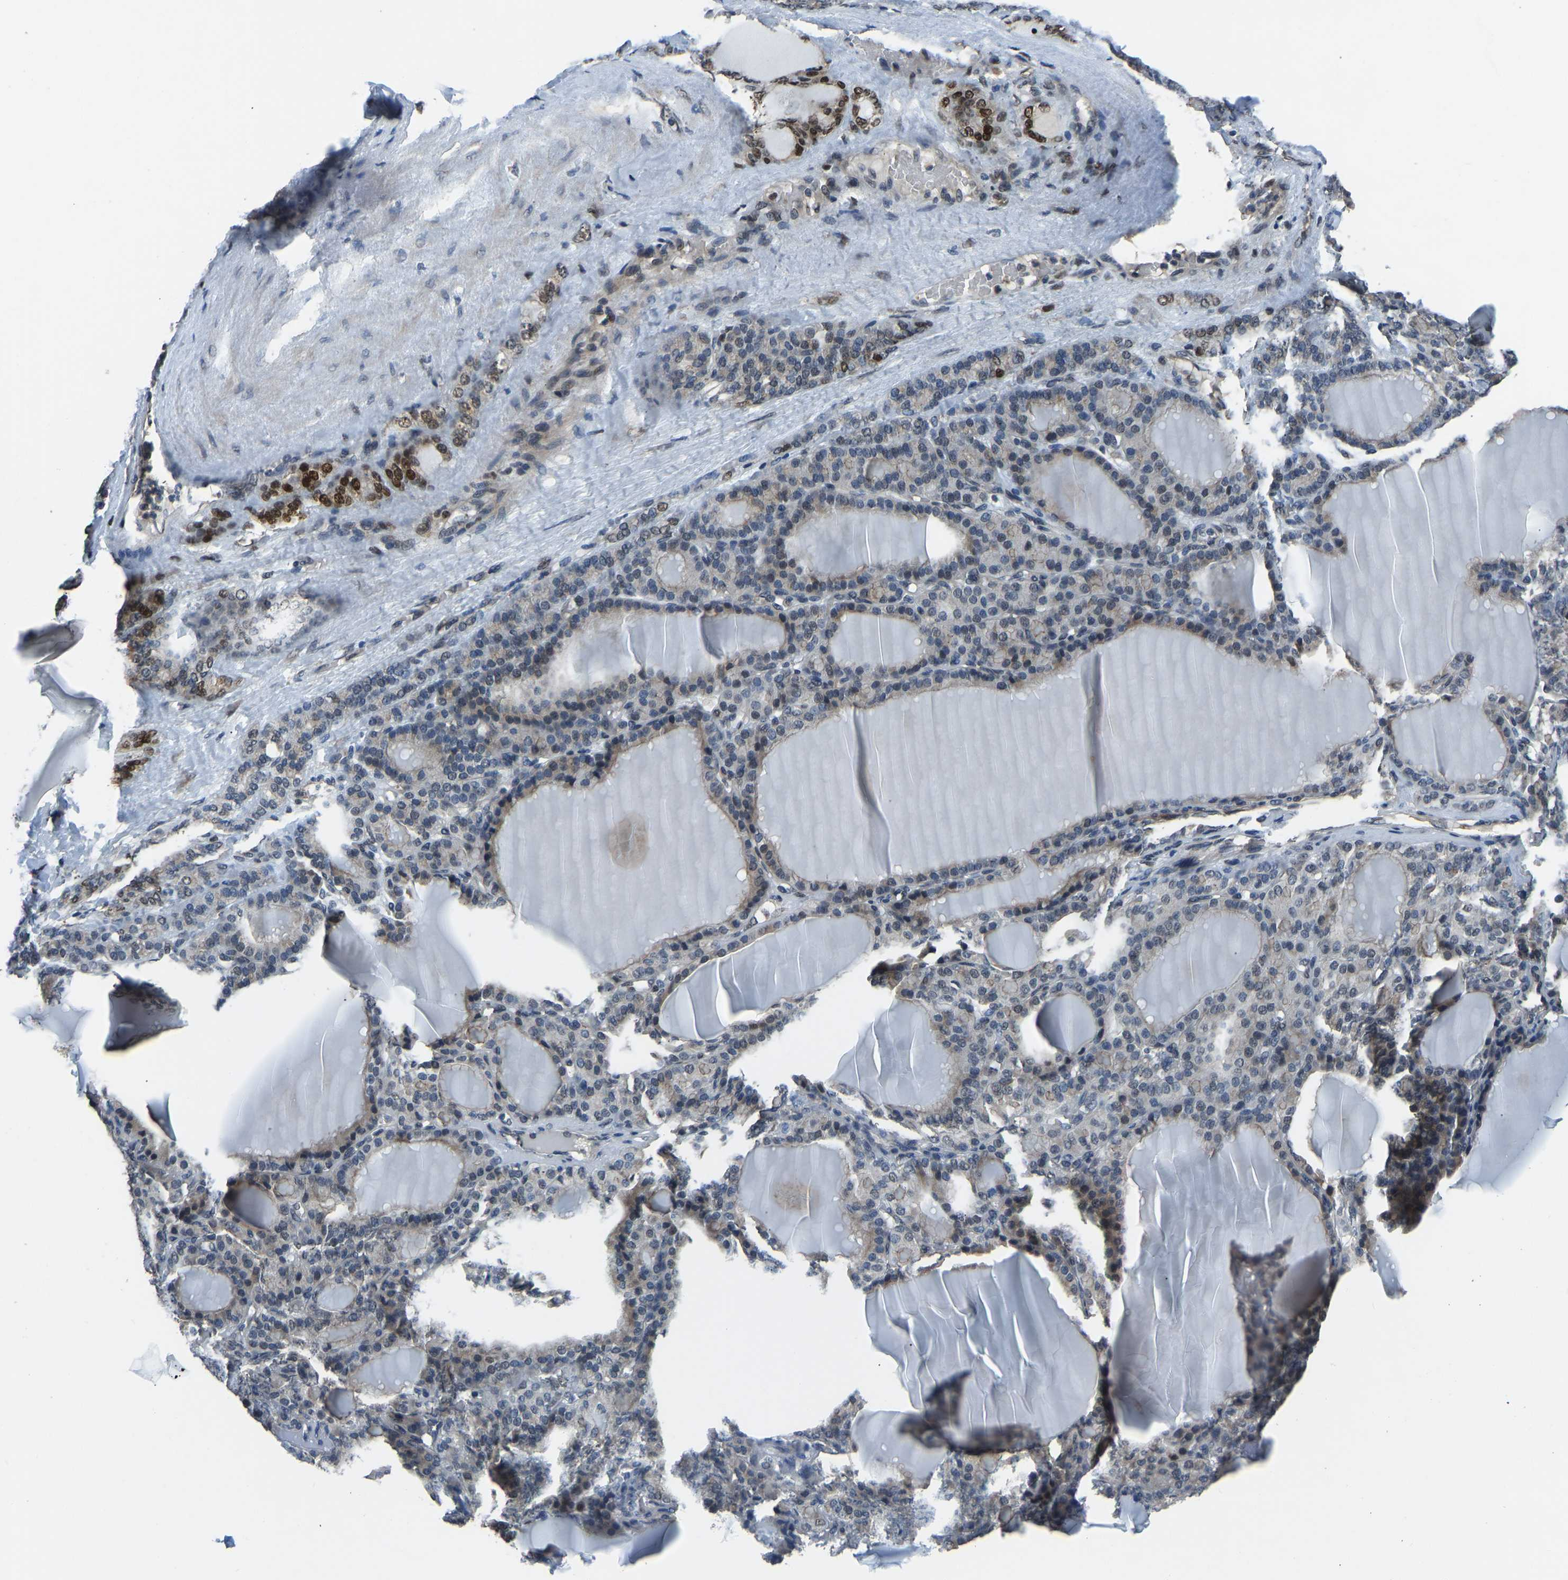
{"staining": {"intensity": "strong", "quantity": "25%-75%", "location": "cytoplasmic/membranous,nuclear"}, "tissue": "thyroid gland", "cell_type": "Glandular cells", "image_type": "normal", "snomed": [{"axis": "morphology", "description": "Normal tissue, NOS"}, {"axis": "topography", "description": "Thyroid gland"}], "caption": "Strong cytoplasmic/membranous,nuclear positivity for a protein is present in about 25%-75% of glandular cells of benign thyroid gland using immunohistochemistry (IHC).", "gene": "FOS", "patient": {"sex": "female", "age": 28}}